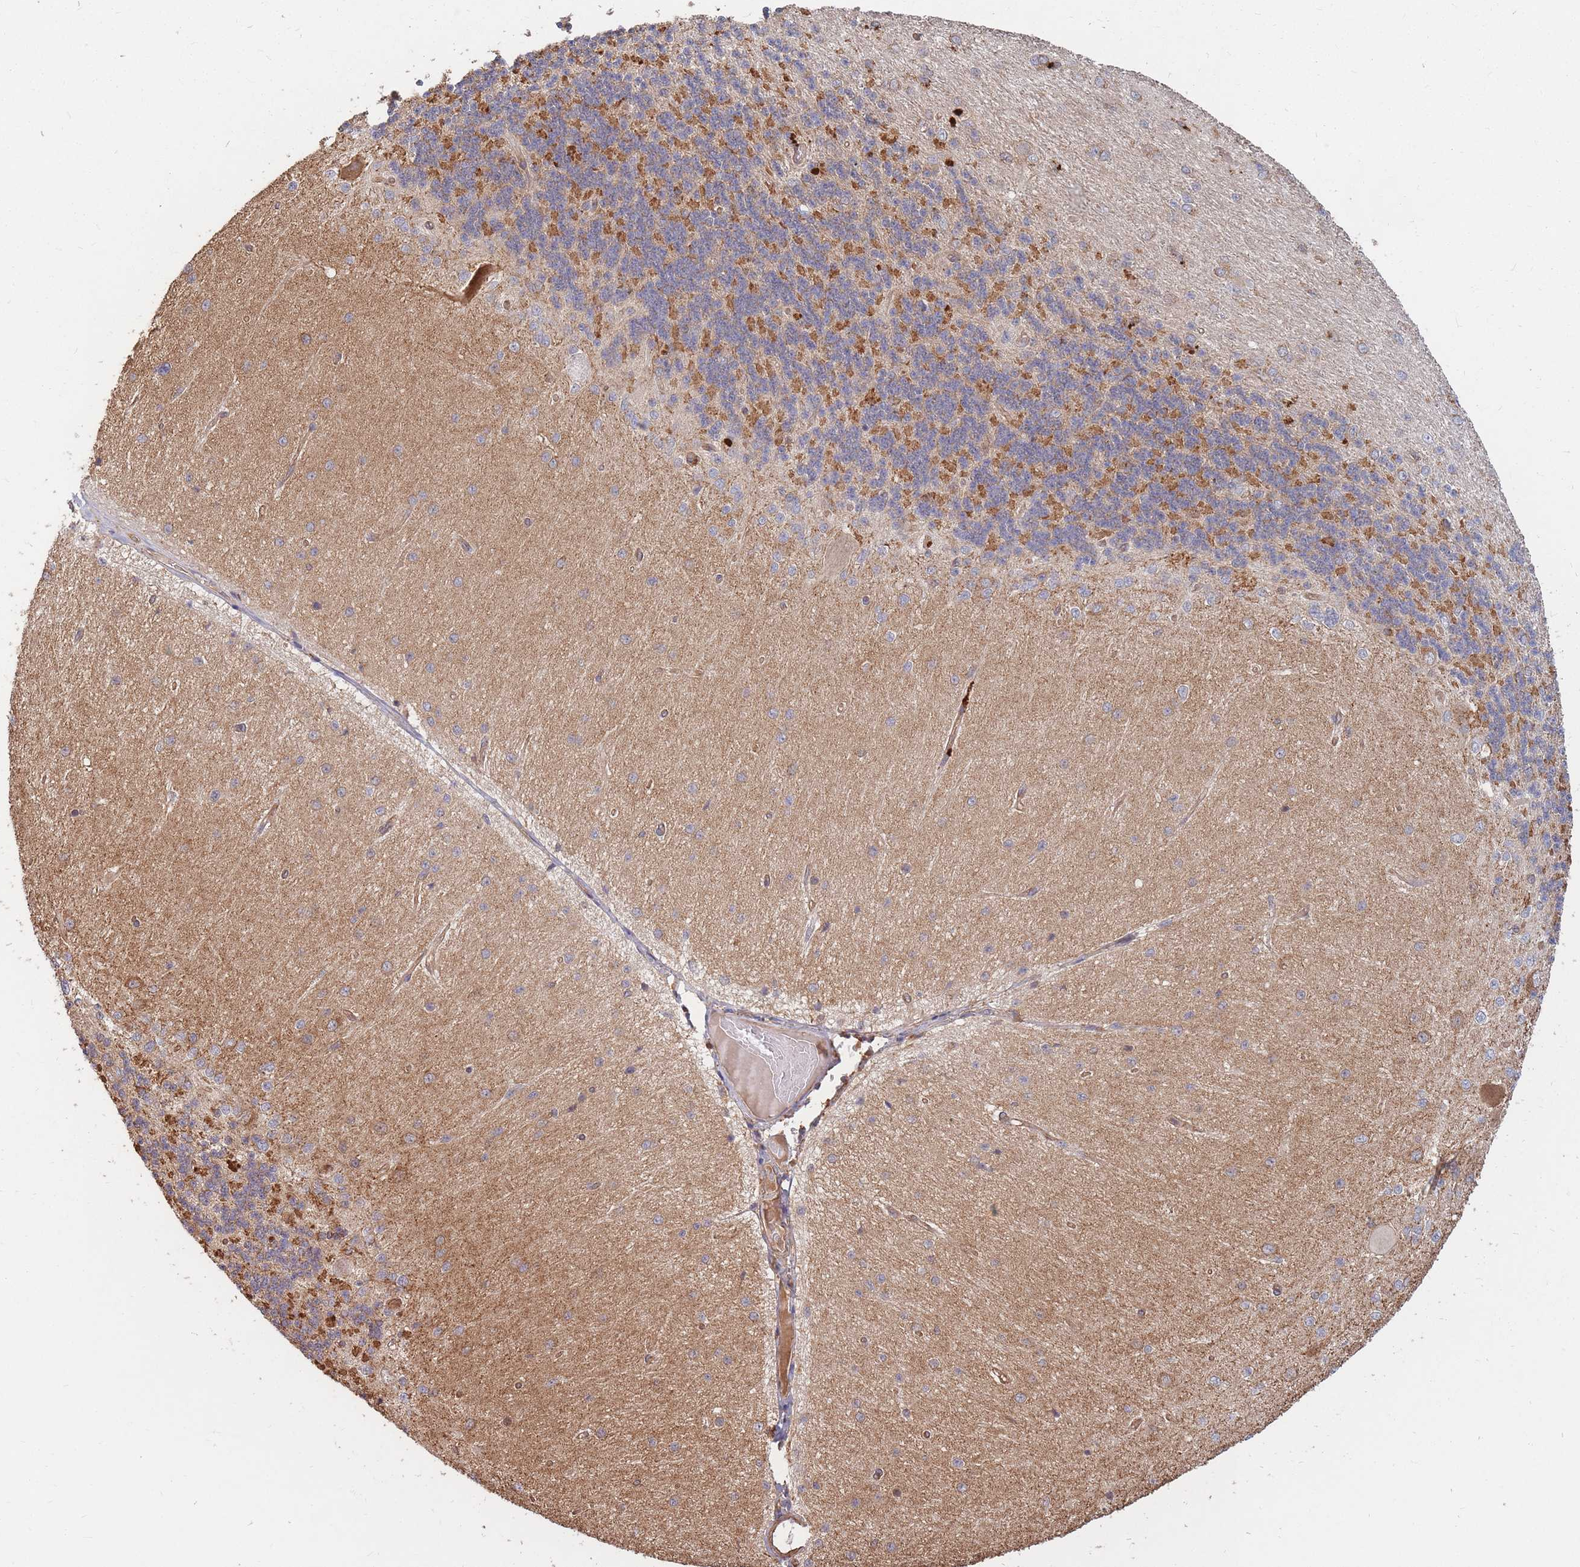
{"staining": {"intensity": "moderate", "quantity": "25%-75%", "location": "cytoplasmic/membranous"}, "tissue": "cerebellum", "cell_type": "Cells in granular layer", "image_type": "normal", "snomed": [{"axis": "morphology", "description": "Normal tissue, NOS"}, {"axis": "topography", "description": "Cerebellum"}], "caption": "Cerebellum stained with DAB immunohistochemistry (IHC) exhibits medium levels of moderate cytoplasmic/membranous positivity in about 25%-75% of cells in granular layer.", "gene": "RASSF2", "patient": {"sex": "female", "age": 29}}